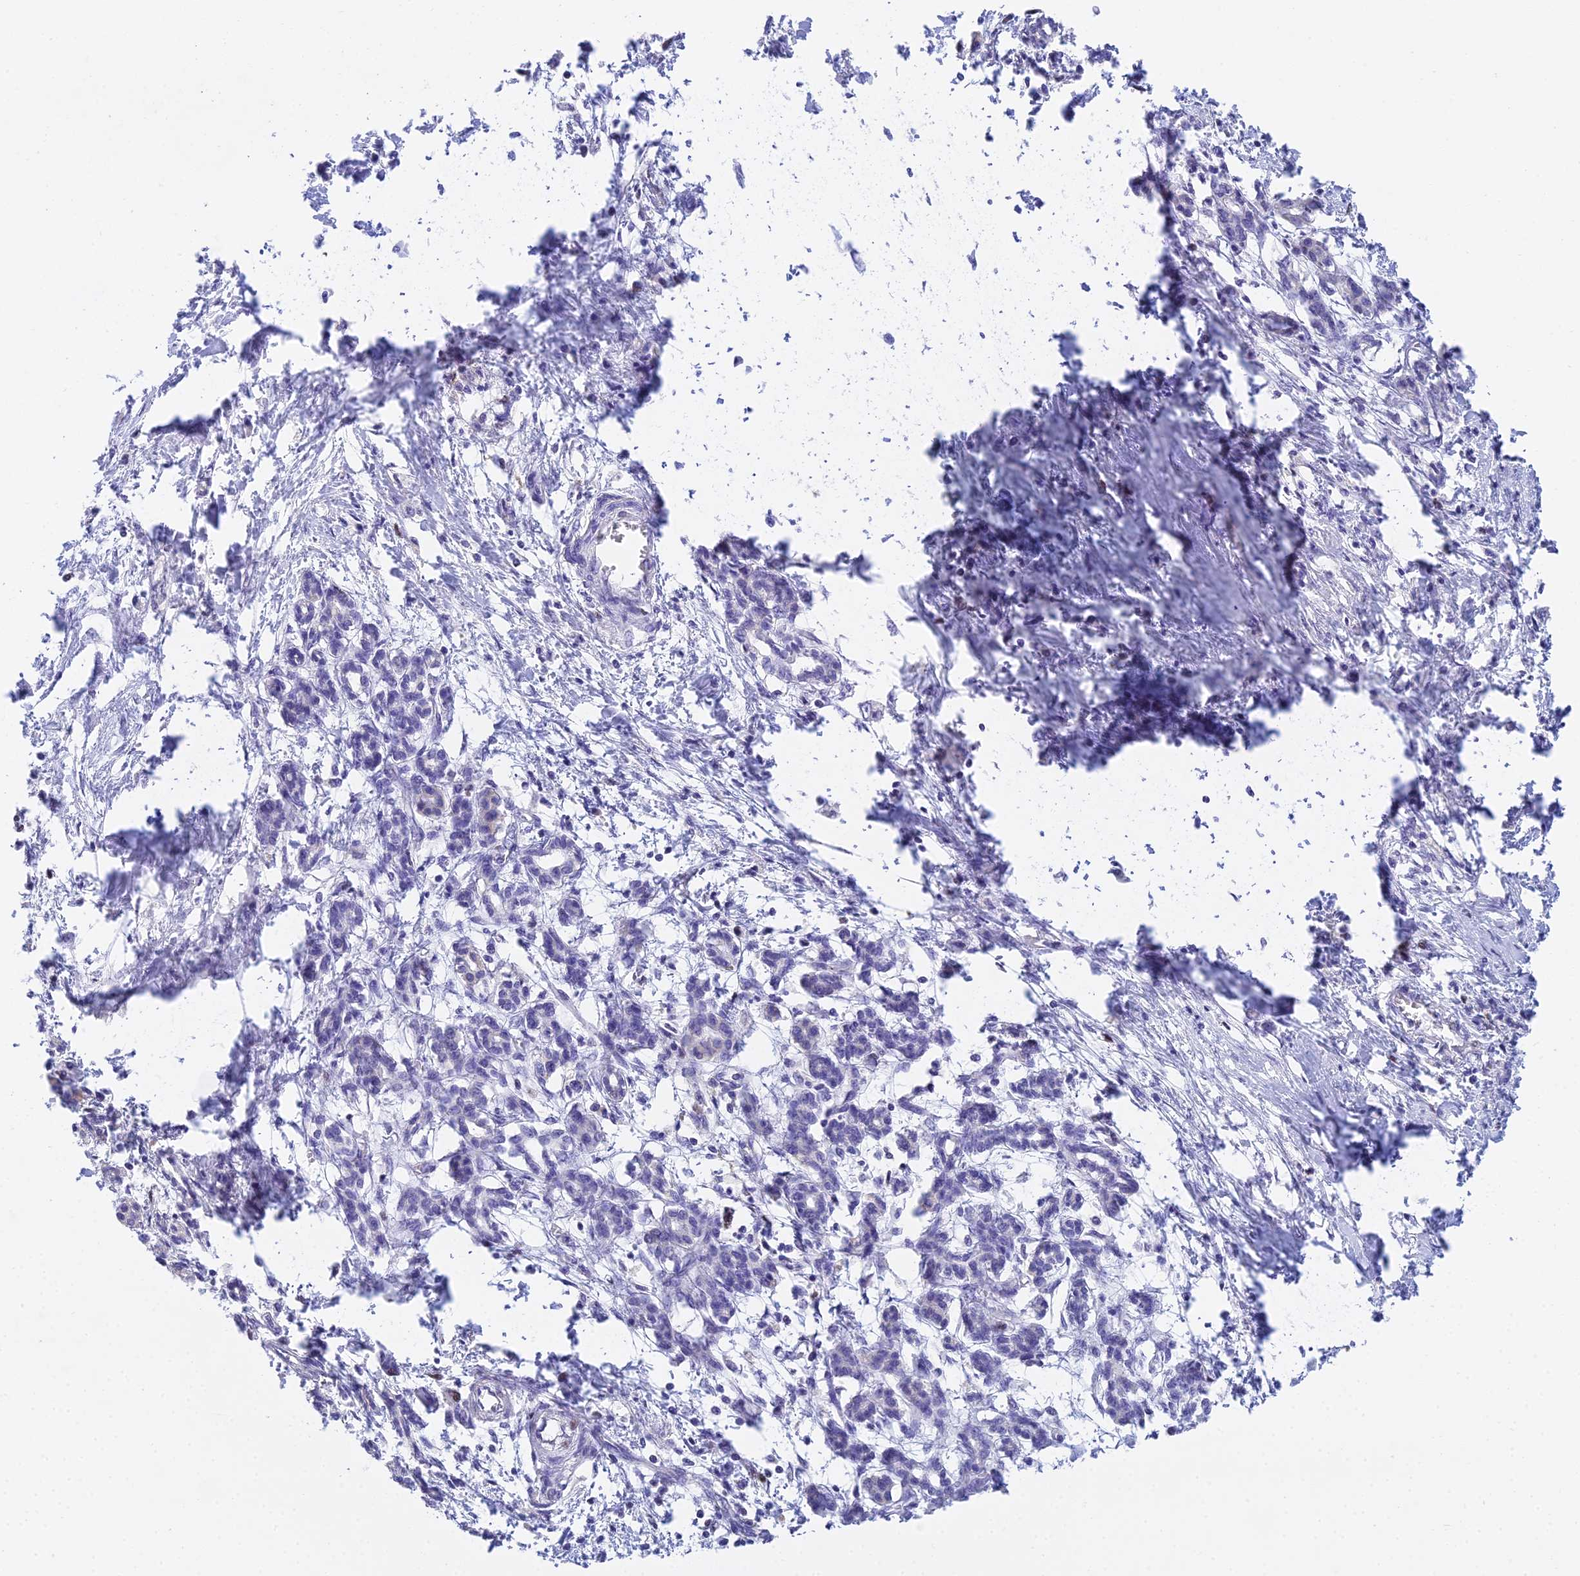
{"staining": {"intensity": "negative", "quantity": "none", "location": "none"}, "tissue": "pancreatic cancer", "cell_type": "Tumor cells", "image_type": "cancer", "snomed": [{"axis": "morphology", "description": "Adenocarcinoma, NOS"}, {"axis": "topography", "description": "Pancreas"}], "caption": "Adenocarcinoma (pancreatic) was stained to show a protein in brown. There is no significant positivity in tumor cells.", "gene": "MCM2", "patient": {"sex": "female", "age": 55}}